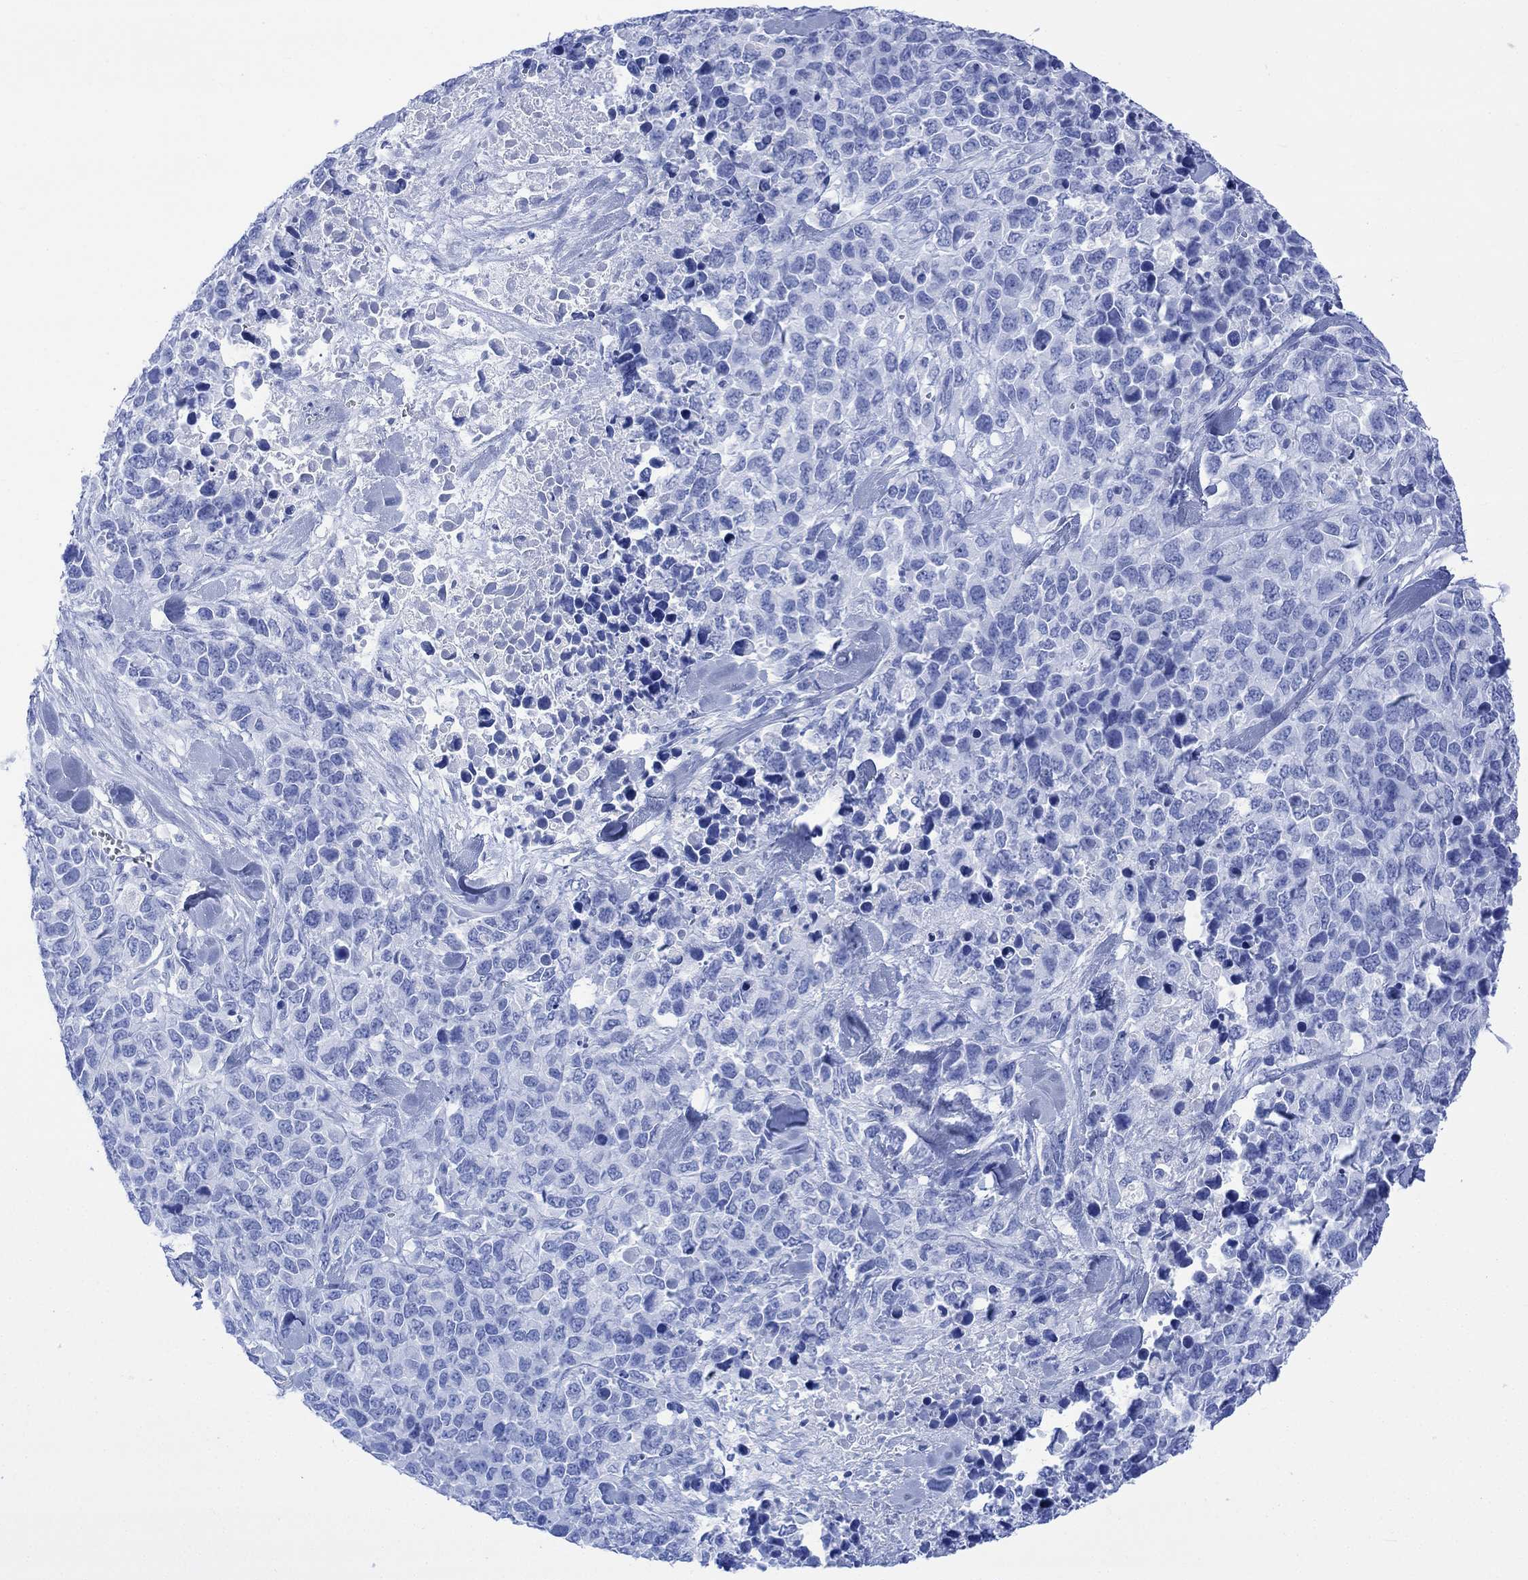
{"staining": {"intensity": "negative", "quantity": "none", "location": "none"}, "tissue": "melanoma", "cell_type": "Tumor cells", "image_type": "cancer", "snomed": [{"axis": "morphology", "description": "Malignant melanoma, Metastatic site"}, {"axis": "topography", "description": "Skin"}], "caption": "The histopathology image demonstrates no significant expression in tumor cells of malignant melanoma (metastatic site).", "gene": "CELF4", "patient": {"sex": "male", "age": 84}}